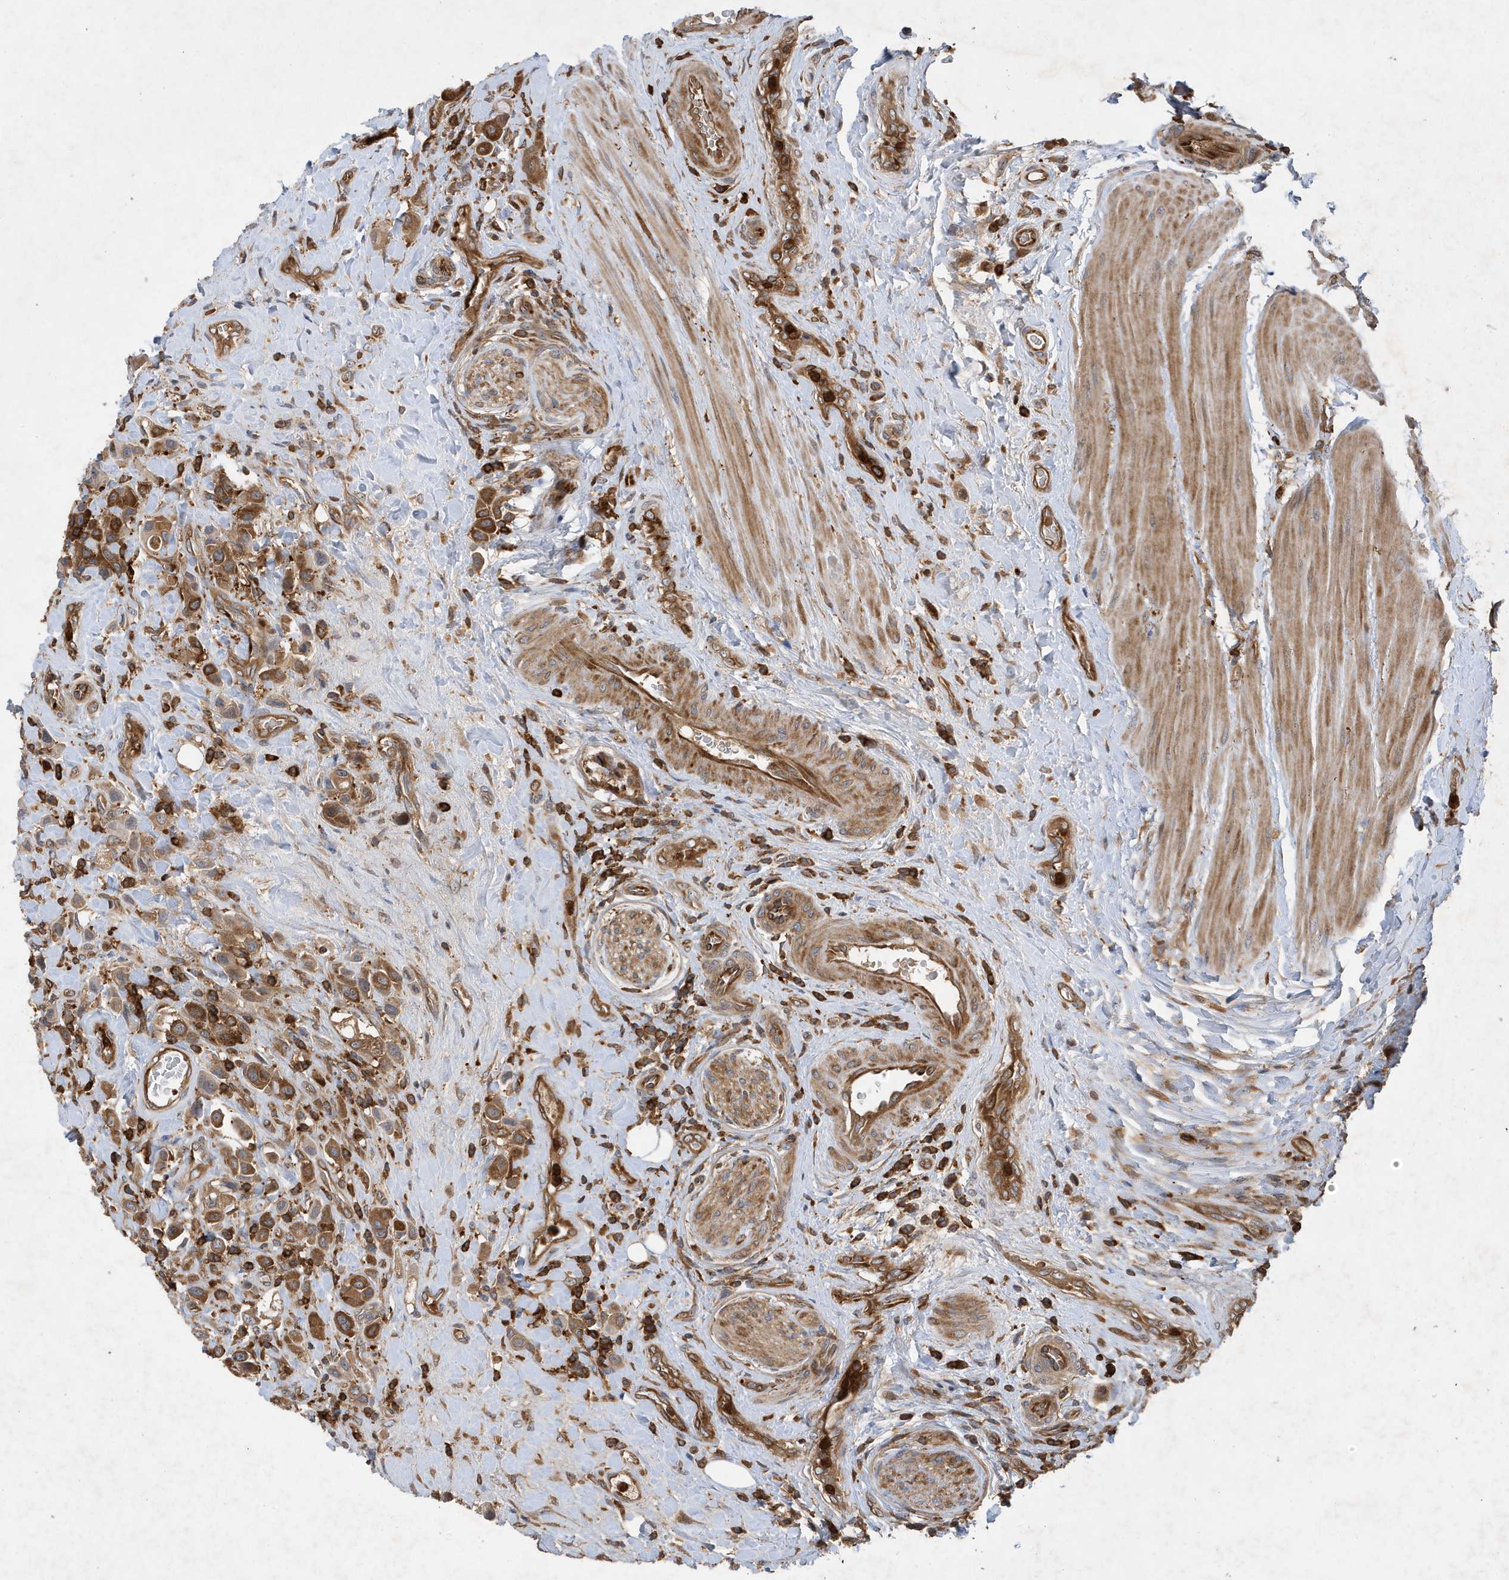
{"staining": {"intensity": "strong", "quantity": ">75%", "location": "cytoplasmic/membranous"}, "tissue": "urothelial cancer", "cell_type": "Tumor cells", "image_type": "cancer", "snomed": [{"axis": "morphology", "description": "Urothelial carcinoma, High grade"}, {"axis": "topography", "description": "Urinary bladder"}], "caption": "Approximately >75% of tumor cells in urothelial cancer show strong cytoplasmic/membranous protein expression as visualized by brown immunohistochemical staining.", "gene": "LAPTM4A", "patient": {"sex": "male", "age": 50}}